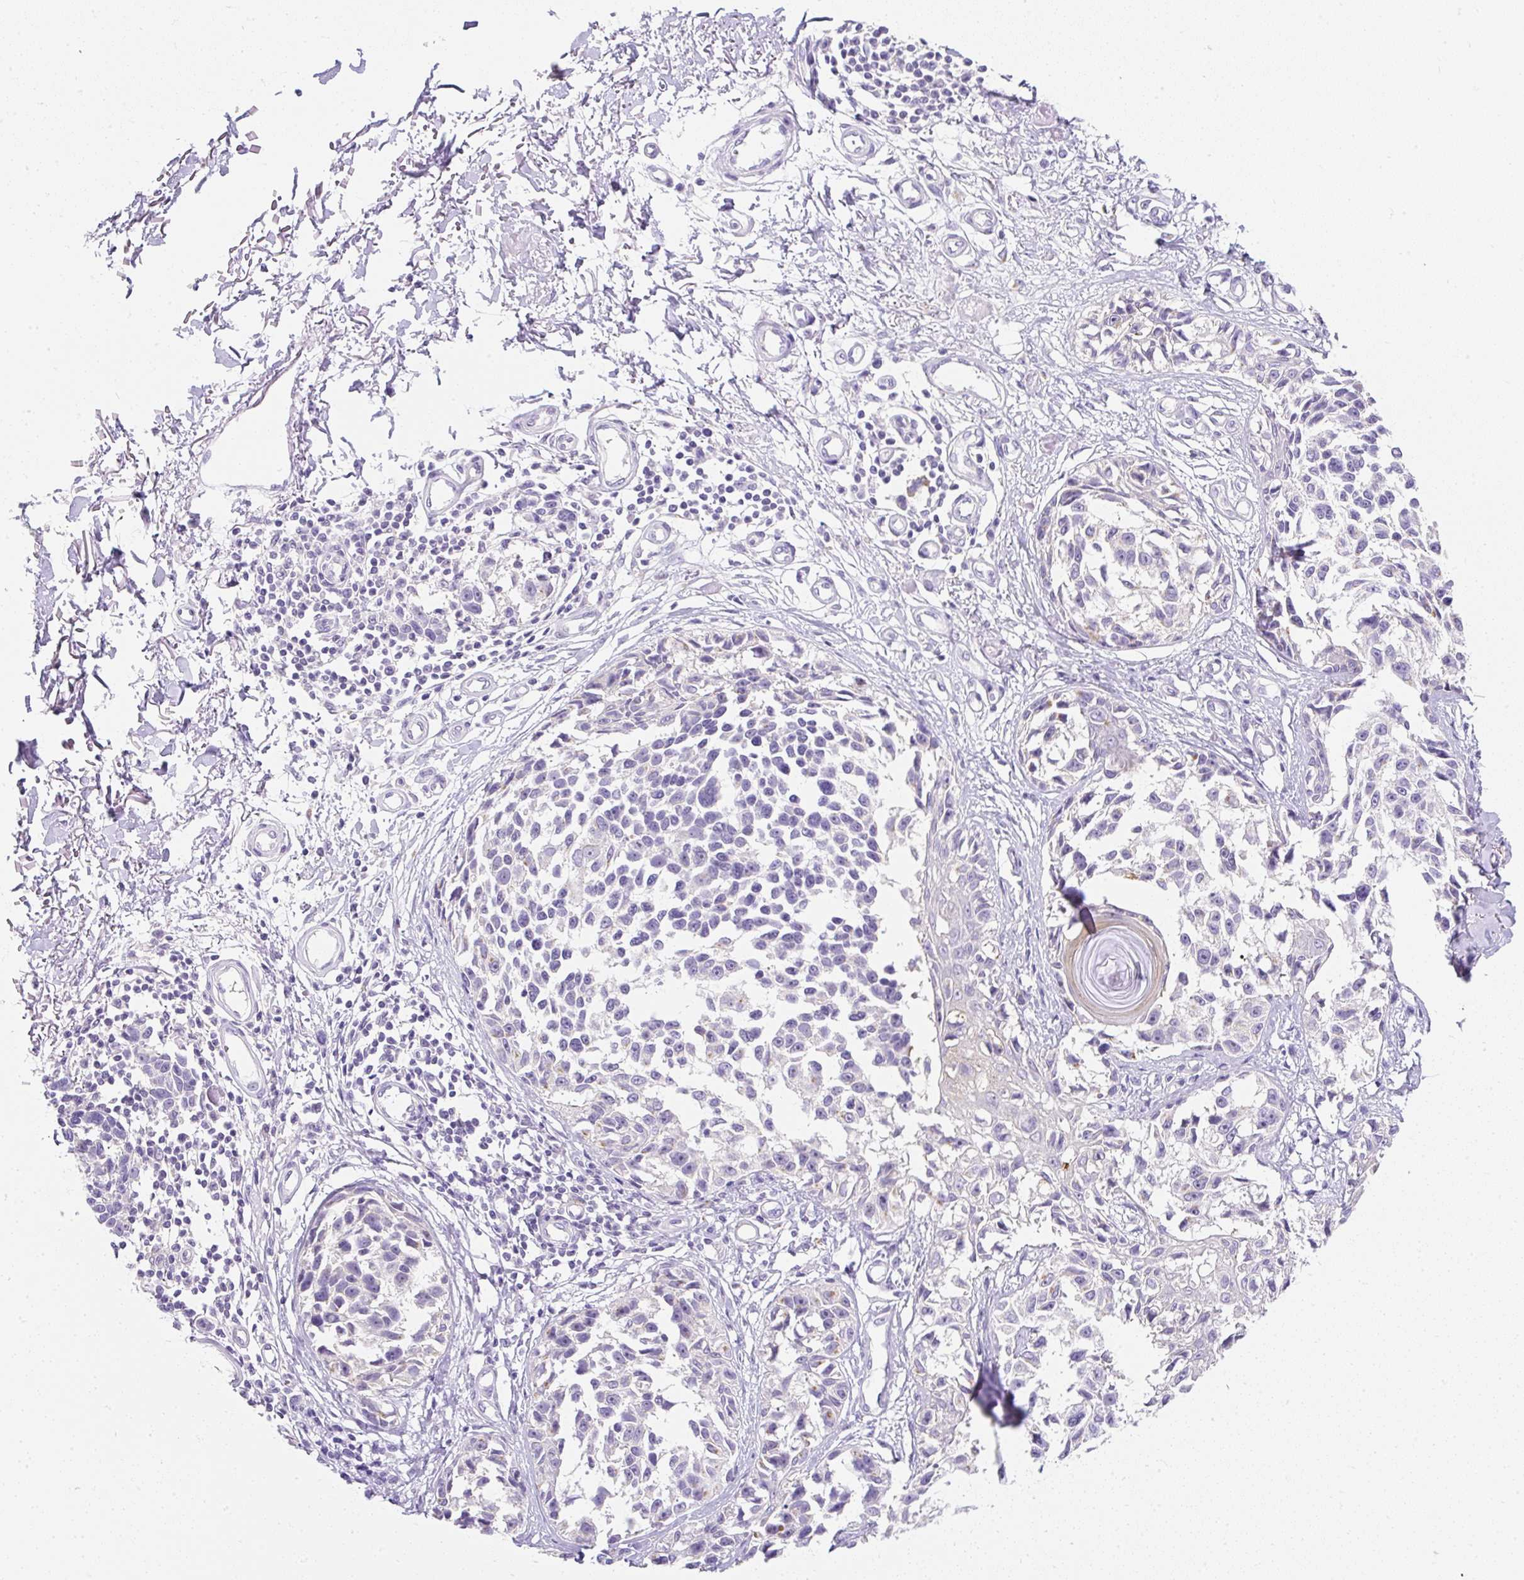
{"staining": {"intensity": "negative", "quantity": "none", "location": "none"}, "tissue": "melanoma", "cell_type": "Tumor cells", "image_type": "cancer", "snomed": [{"axis": "morphology", "description": "Malignant melanoma, NOS"}, {"axis": "topography", "description": "Skin"}], "caption": "Immunohistochemical staining of human melanoma displays no significant positivity in tumor cells. The staining is performed using DAB brown chromogen with nuclei counter-stained in using hematoxylin.", "gene": "DTX4", "patient": {"sex": "male", "age": 73}}